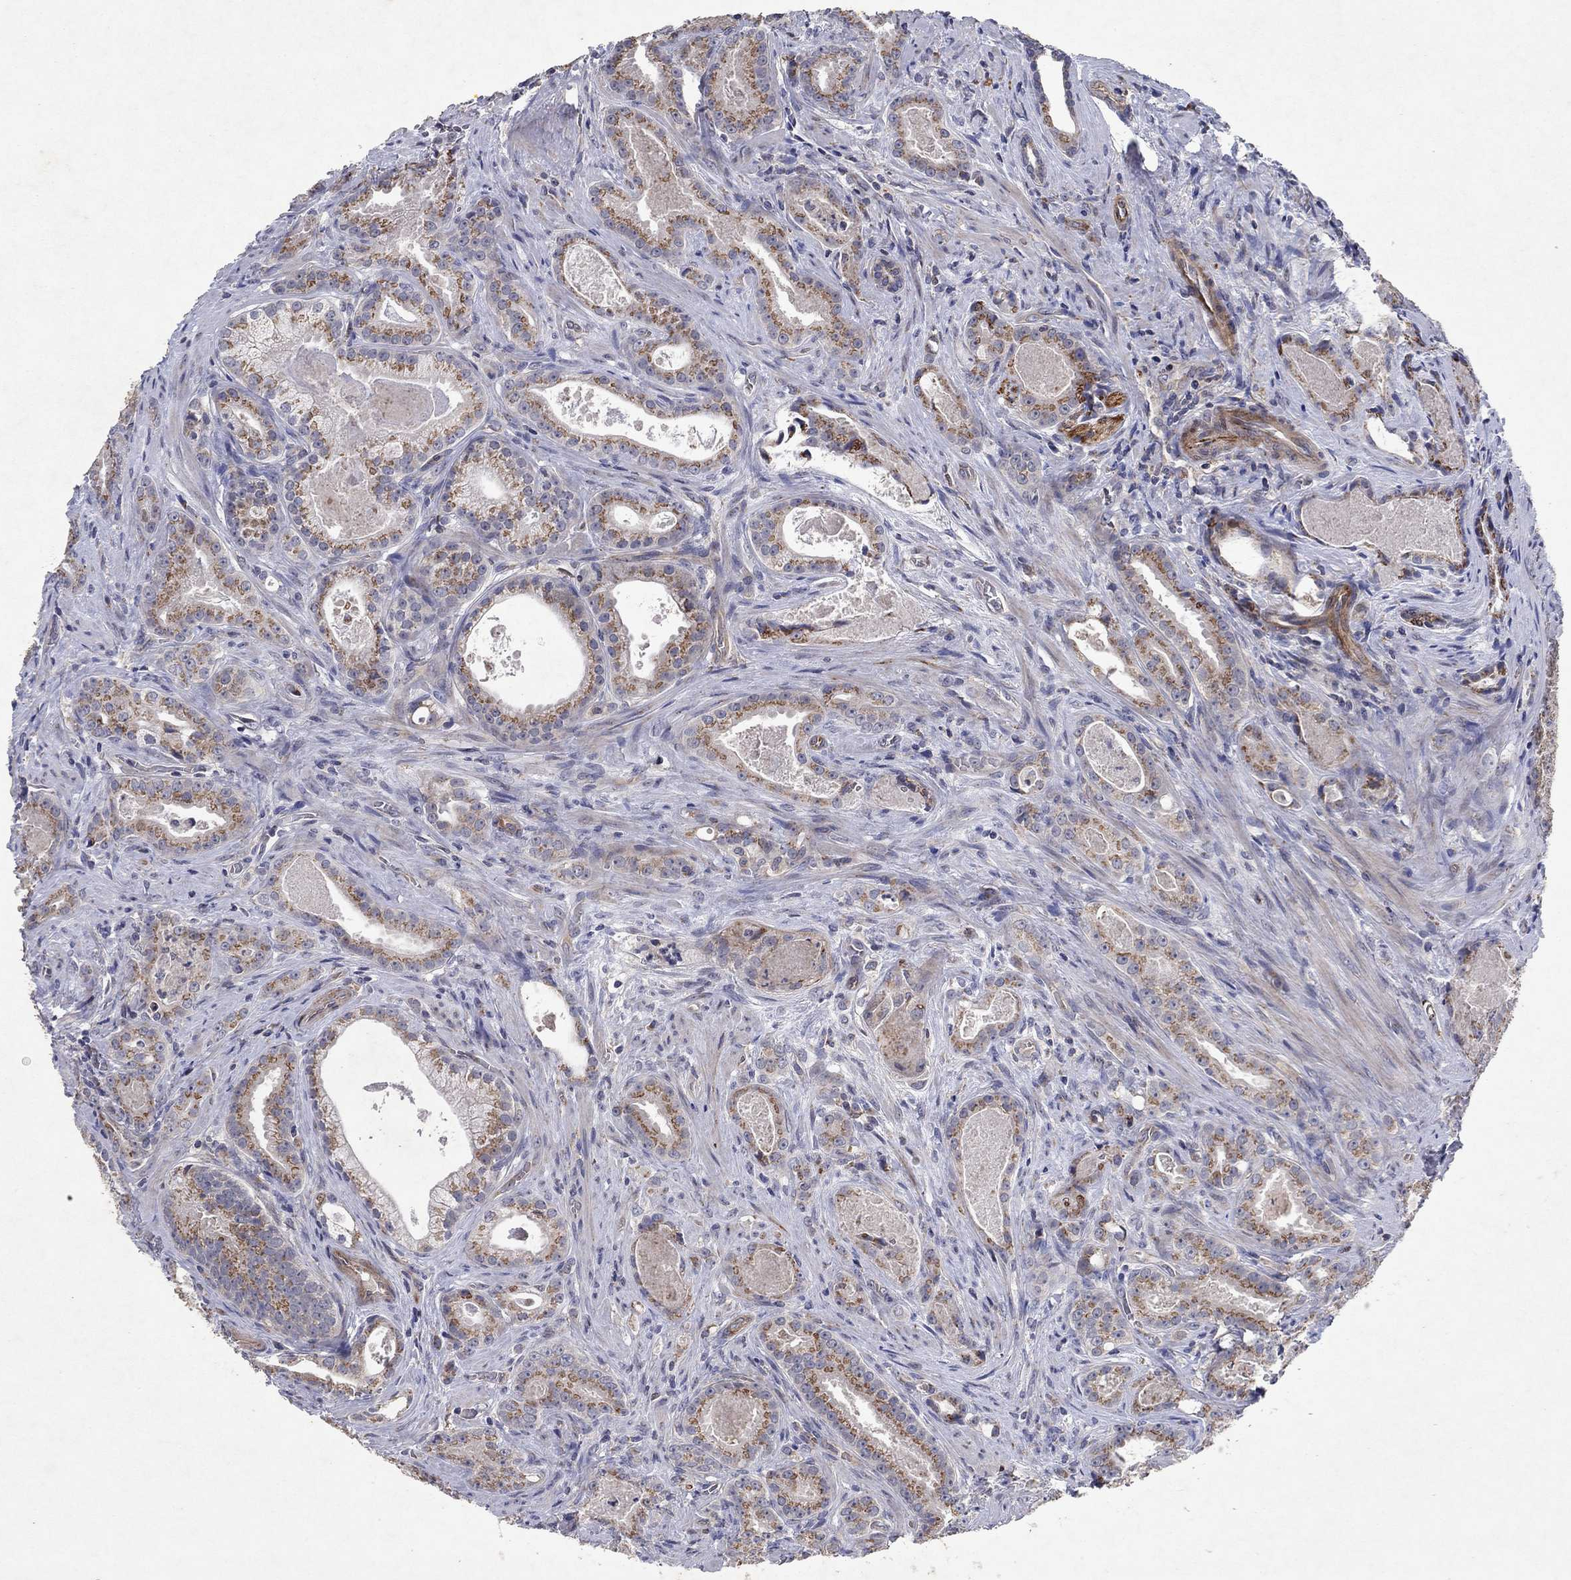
{"staining": {"intensity": "moderate", "quantity": ">75%", "location": "cytoplasmic/membranous"}, "tissue": "prostate cancer", "cell_type": "Tumor cells", "image_type": "cancer", "snomed": [{"axis": "morphology", "description": "Adenocarcinoma, NOS"}, {"axis": "topography", "description": "Prostate"}], "caption": "Tumor cells reveal moderate cytoplasmic/membranous staining in approximately >75% of cells in prostate adenocarcinoma.", "gene": "FRG1", "patient": {"sex": "male", "age": 61}}